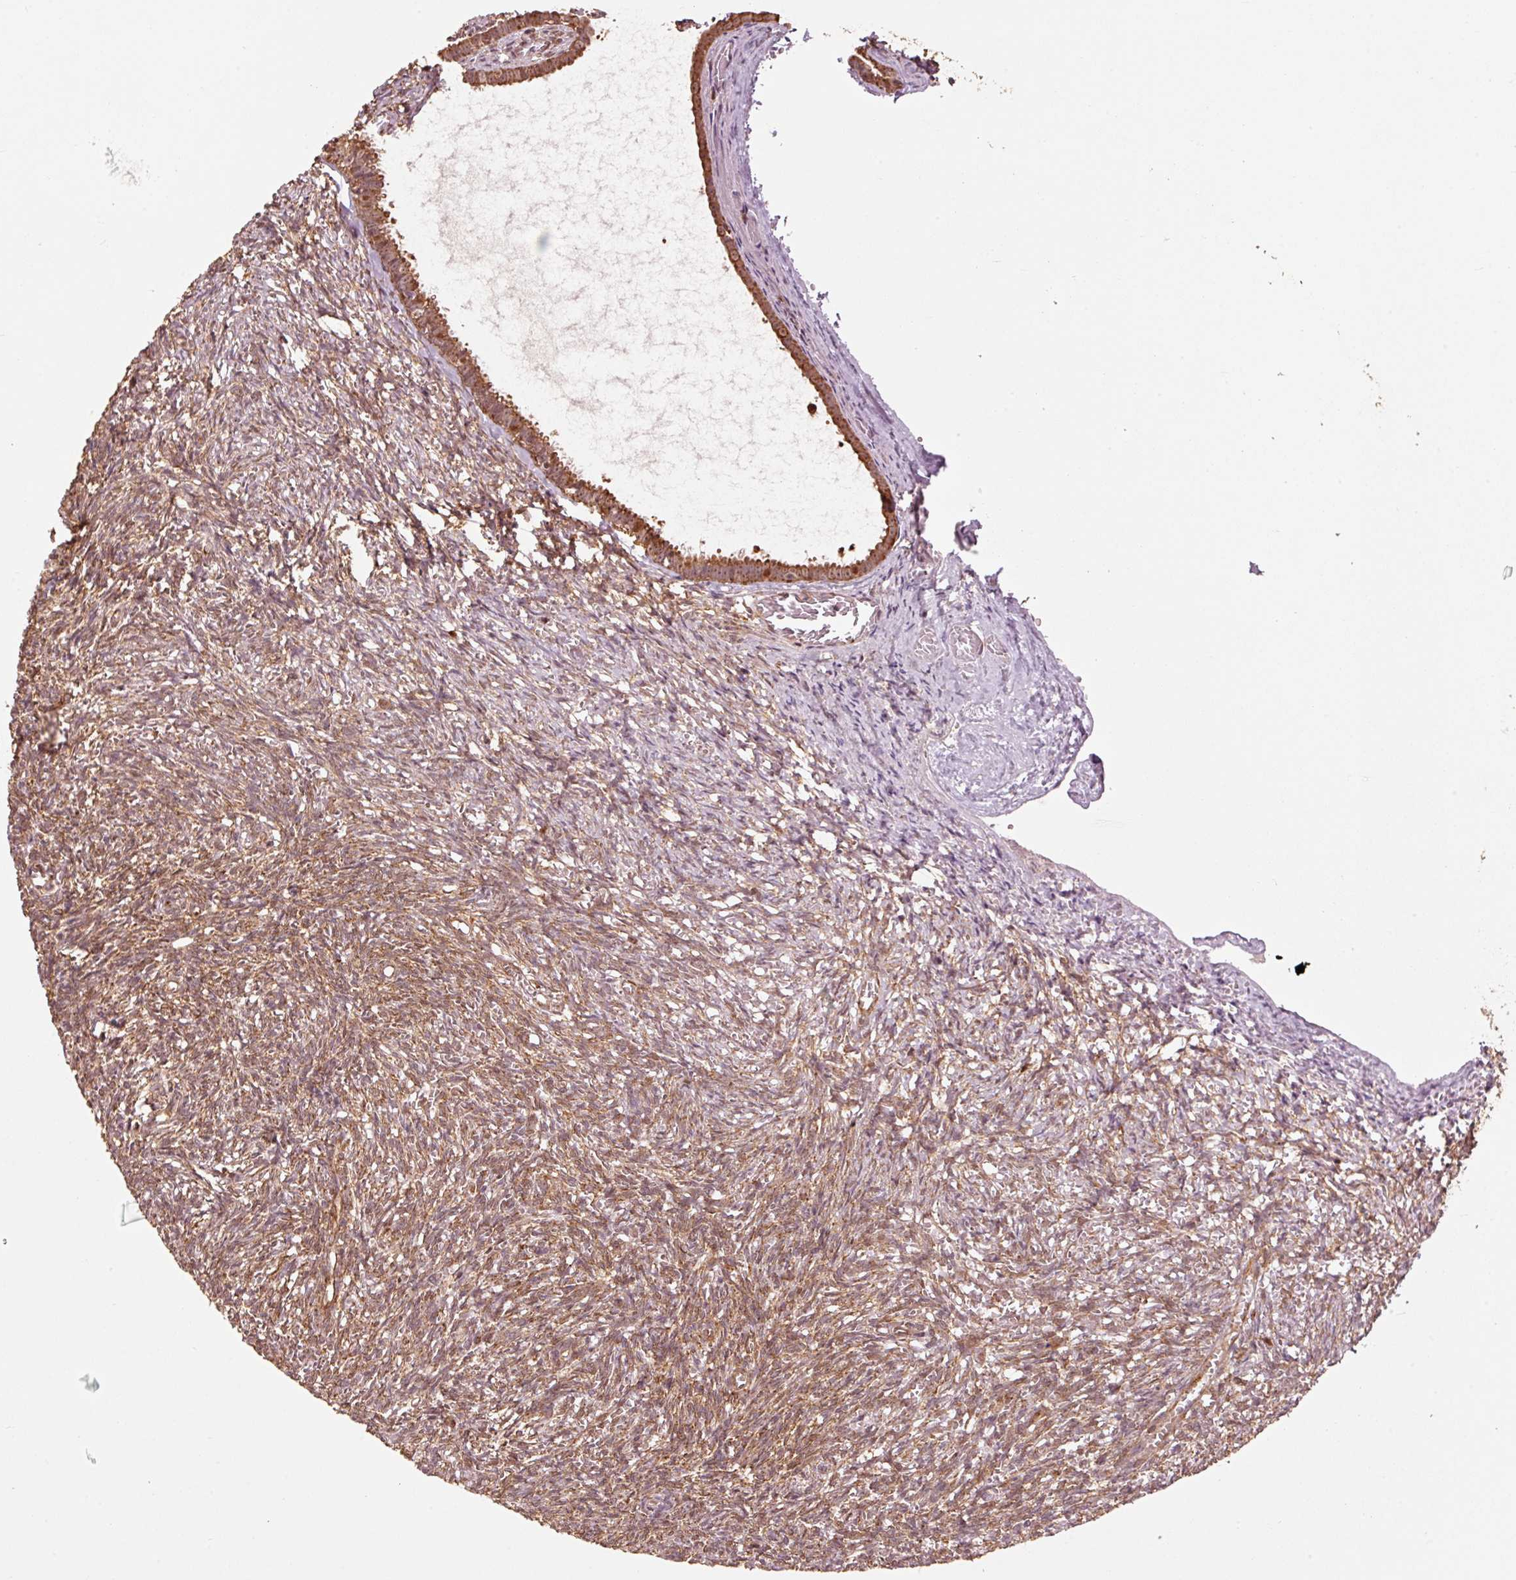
{"staining": {"intensity": "moderate", "quantity": ">75%", "location": "cytoplasmic/membranous"}, "tissue": "ovary", "cell_type": "Follicle cells", "image_type": "normal", "snomed": [{"axis": "morphology", "description": "Normal tissue, NOS"}, {"axis": "topography", "description": "Ovary"}], "caption": "Brown immunohistochemical staining in normal ovary reveals moderate cytoplasmic/membranous expression in about >75% of follicle cells.", "gene": "MRPL16", "patient": {"sex": "female", "age": 67}}